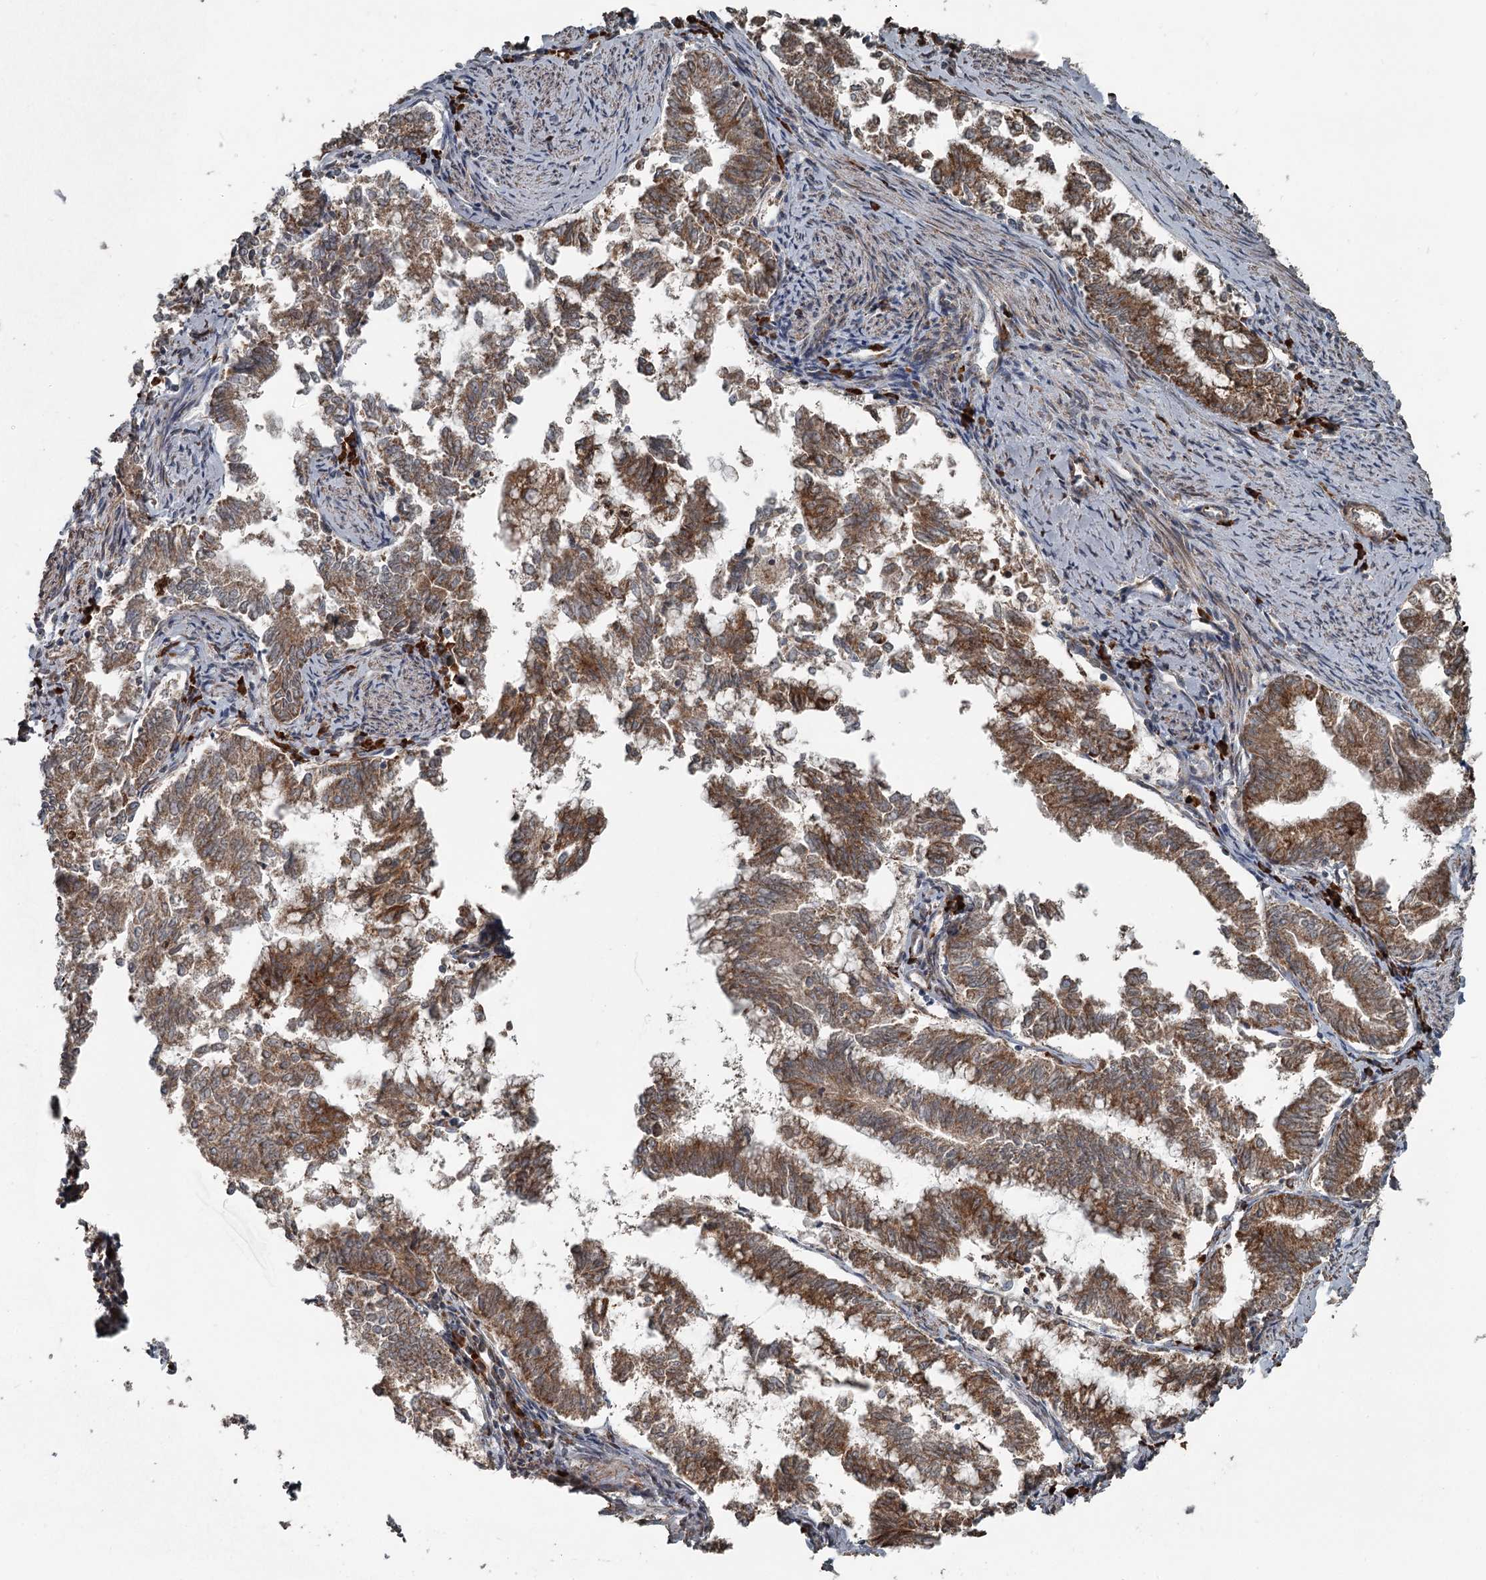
{"staining": {"intensity": "moderate", "quantity": ">75%", "location": "cytoplasmic/membranous"}, "tissue": "endometrial cancer", "cell_type": "Tumor cells", "image_type": "cancer", "snomed": [{"axis": "morphology", "description": "Adenocarcinoma, NOS"}, {"axis": "topography", "description": "Endometrium"}], "caption": "Protein expression analysis of human endometrial adenocarcinoma reveals moderate cytoplasmic/membranous positivity in approximately >75% of tumor cells.", "gene": "RASSF8", "patient": {"sex": "female", "age": 79}}